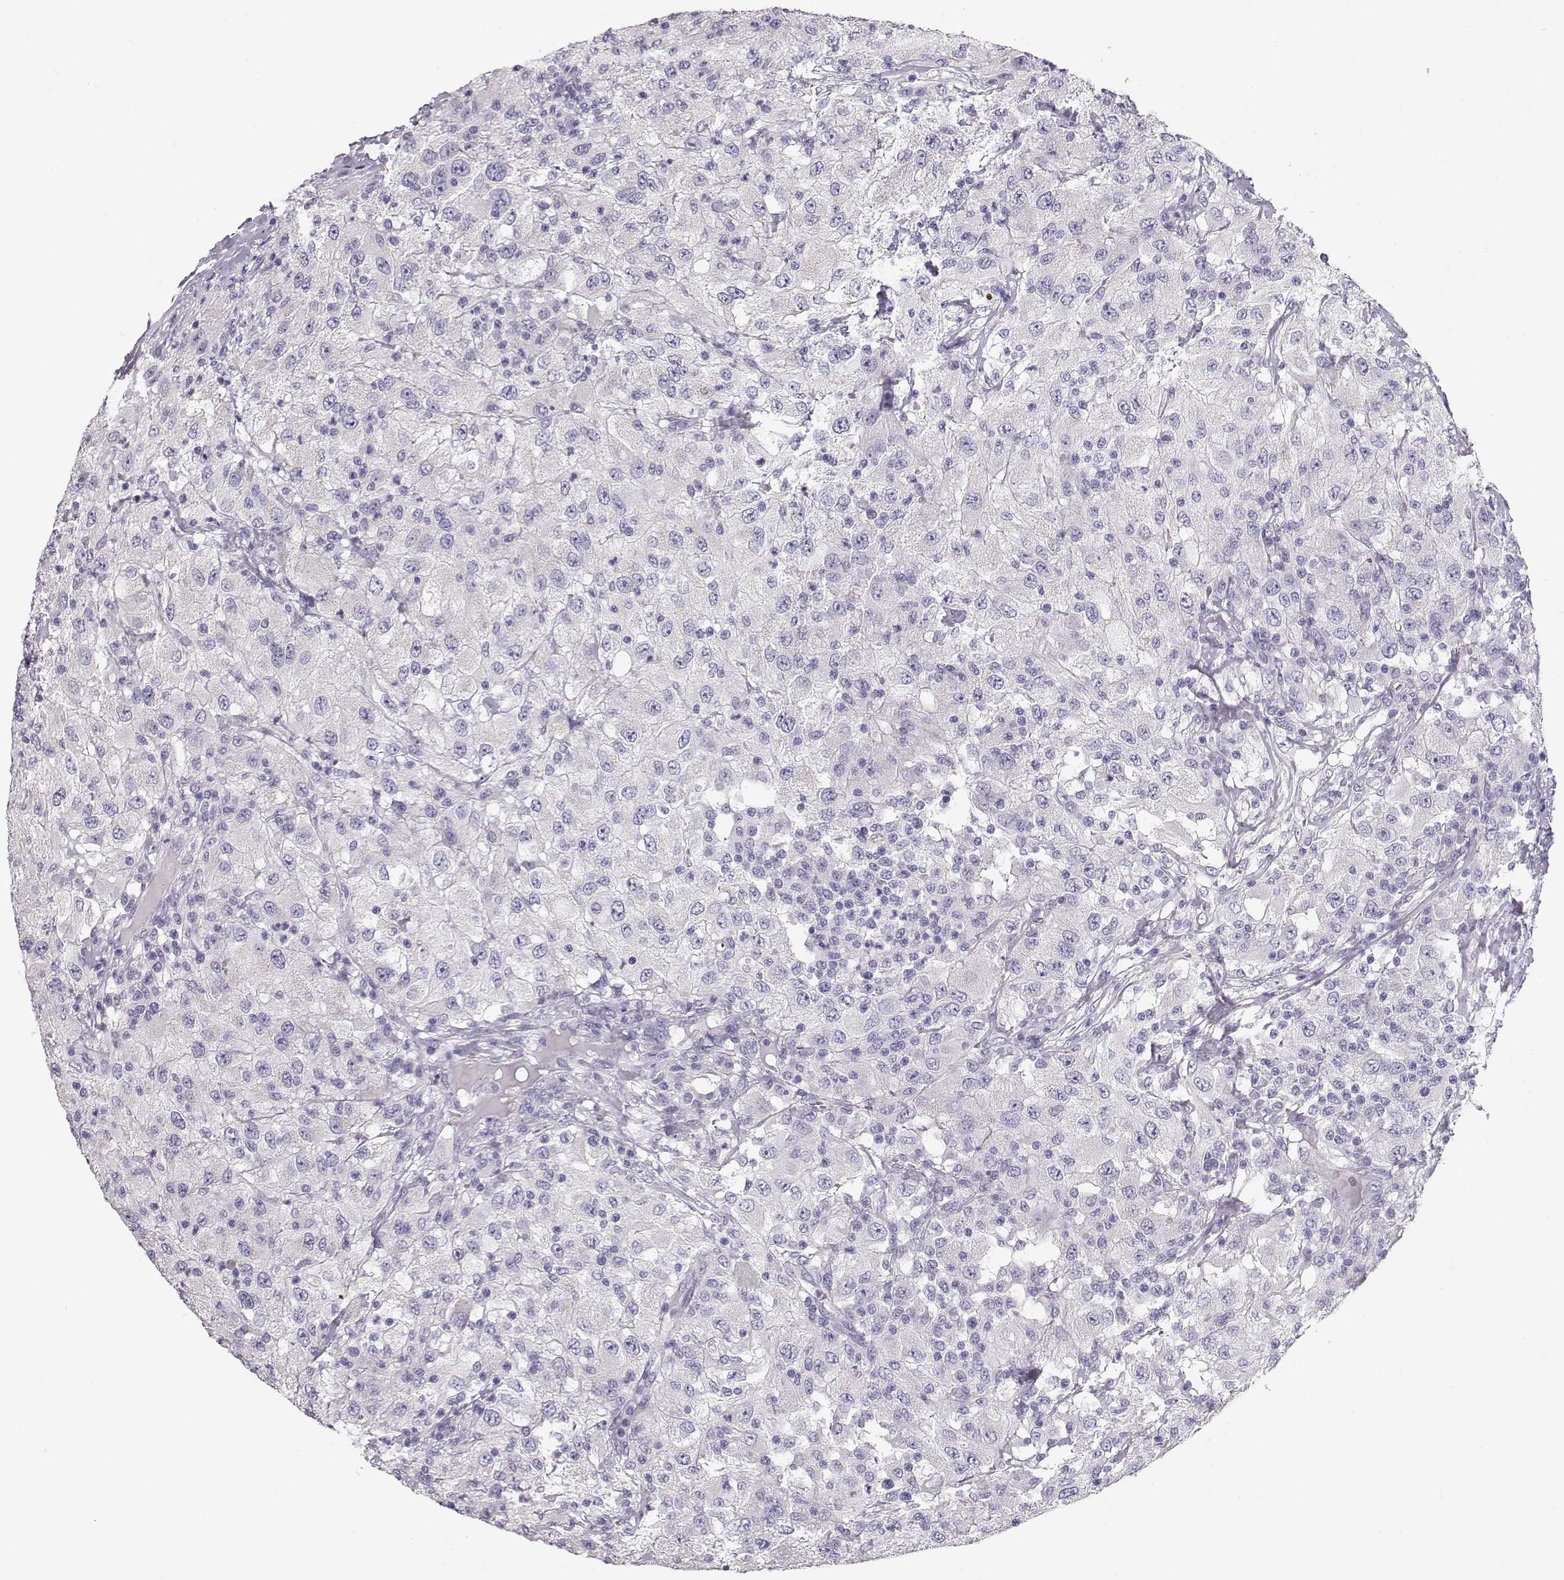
{"staining": {"intensity": "negative", "quantity": "none", "location": "none"}, "tissue": "renal cancer", "cell_type": "Tumor cells", "image_type": "cancer", "snomed": [{"axis": "morphology", "description": "Adenocarcinoma, NOS"}, {"axis": "topography", "description": "Kidney"}], "caption": "Human renal cancer stained for a protein using immunohistochemistry (IHC) shows no staining in tumor cells.", "gene": "GLIPR1L2", "patient": {"sex": "female", "age": 67}}